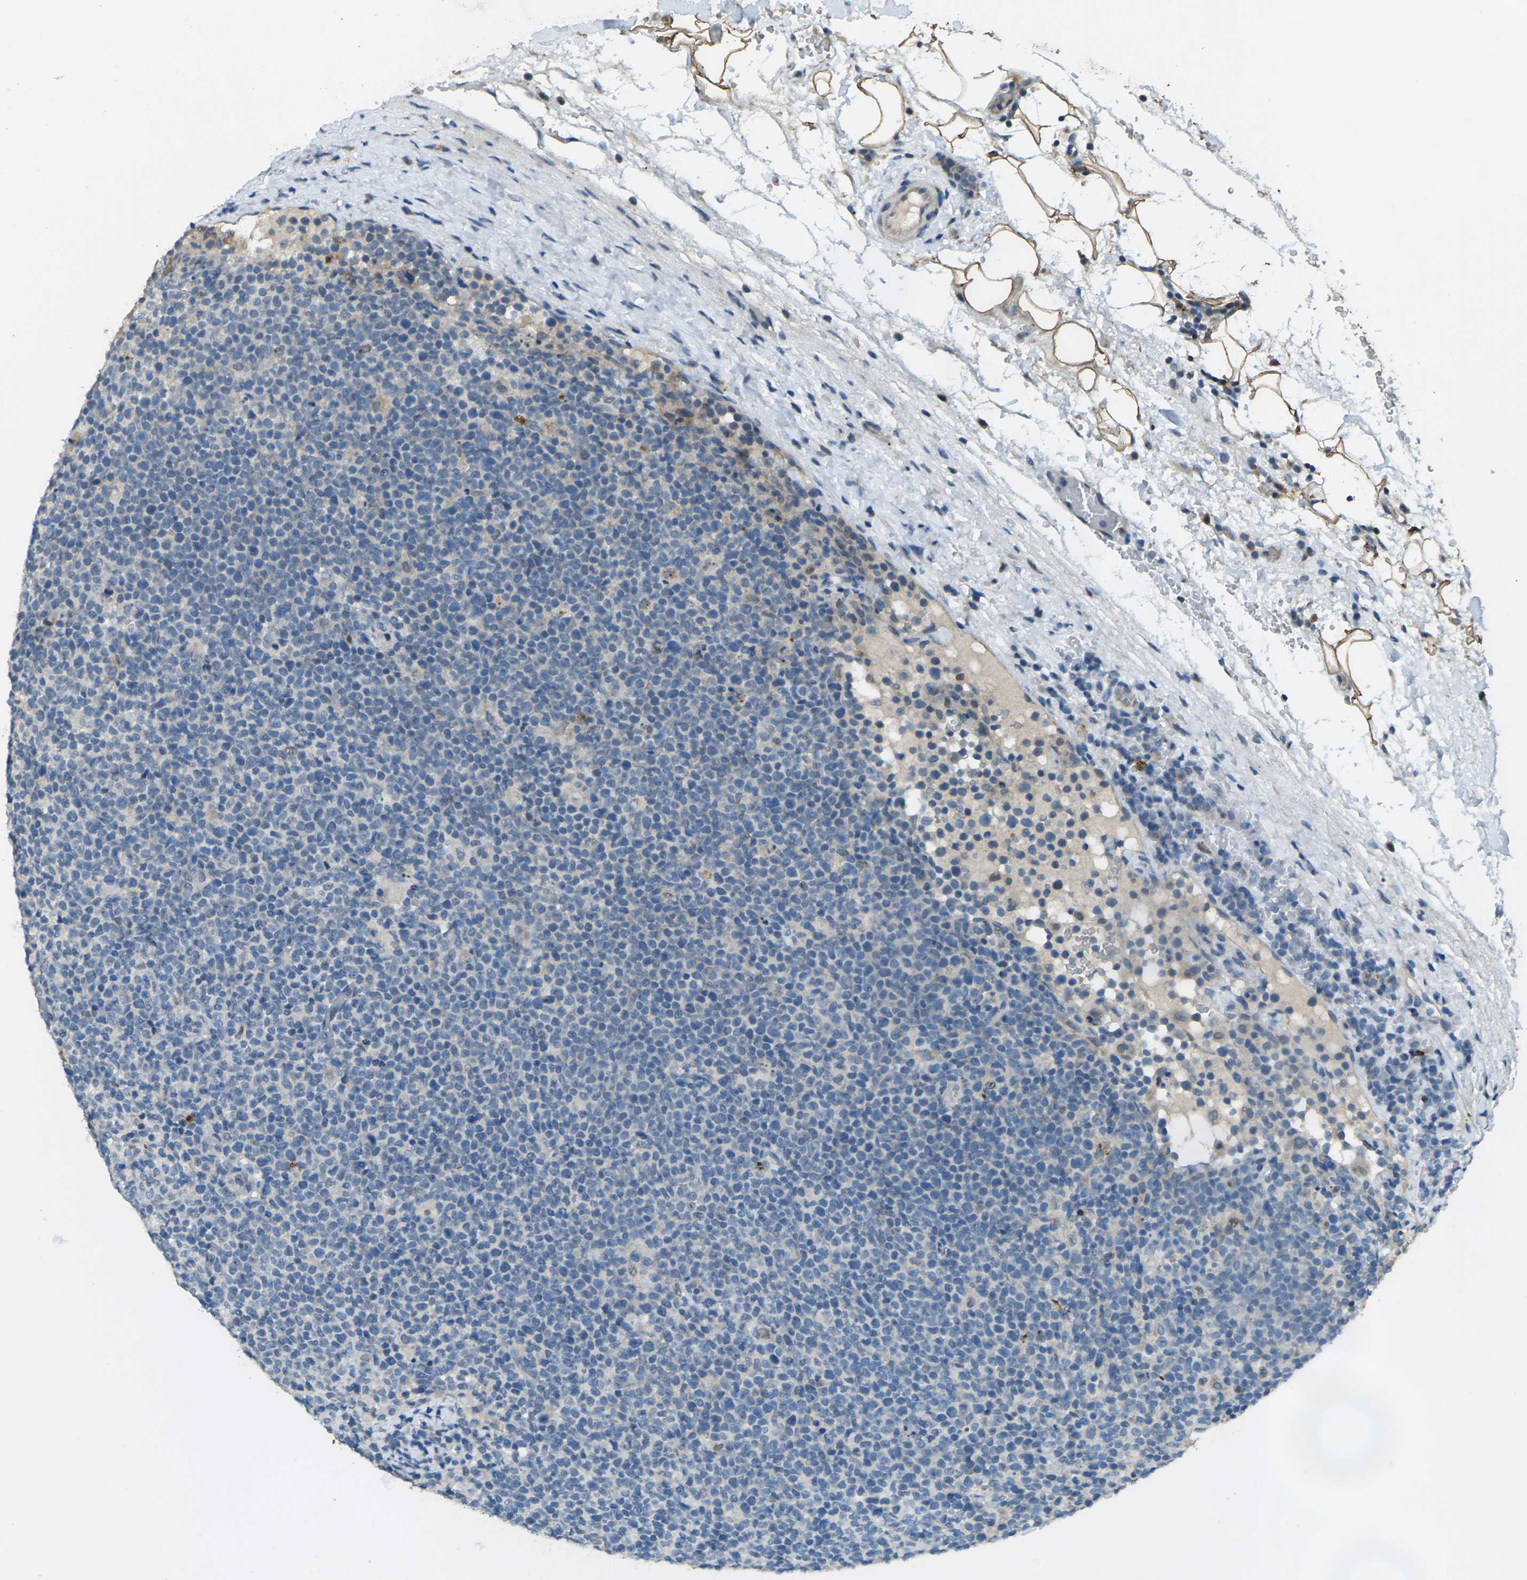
{"staining": {"intensity": "negative", "quantity": "none", "location": "none"}, "tissue": "lymphoma", "cell_type": "Tumor cells", "image_type": "cancer", "snomed": [{"axis": "morphology", "description": "Malignant lymphoma, non-Hodgkin's type, High grade"}, {"axis": "topography", "description": "Lymph node"}], "caption": "Lymphoma was stained to show a protein in brown. There is no significant staining in tumor cells.", "gene": "SIGLEC14", "patient": {"sex": "male", "age": 61}}